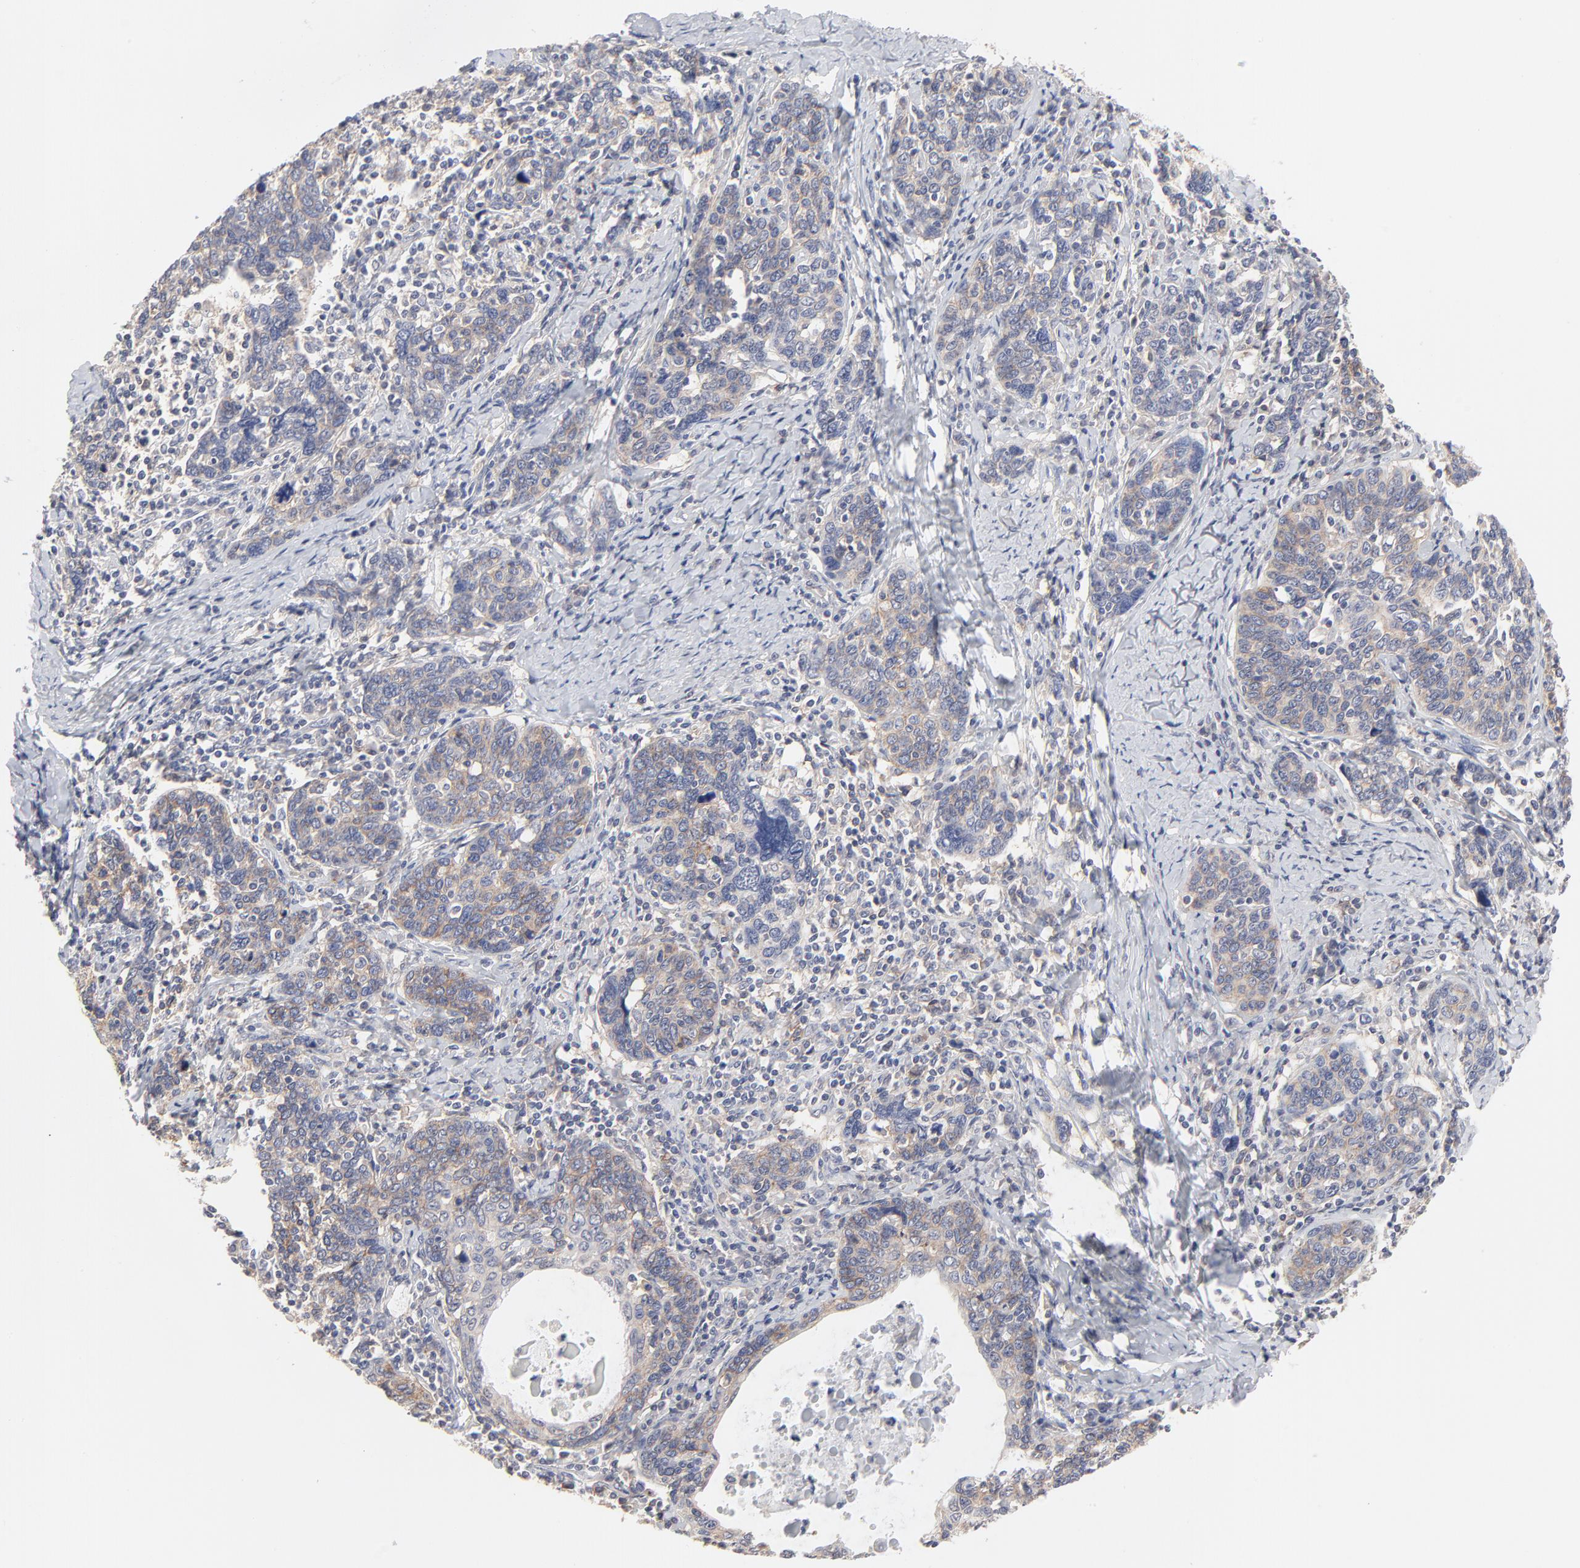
{"staining": {"intensity": "moderate", "quantity": ">75%", "location": "cytoplasmic/membranous"}, "tissue": "cervical cancer", "cell_type": "Tumor cells", "image_type": "cancer", "snomed": [{"axis": "morphology", "description": "Squamous cell carcinoma, NOS"}, {"axis": "topography", "description": "Cervix"}], "caption": "Protein expression analysis of human cervical squamous cell carcinoma reveals moderate cytoplasmic/membranous staining in approximately >75% of tumor cells.", "gene": "SLC16A1", "patient": {"sex": "female", "age": 41}}